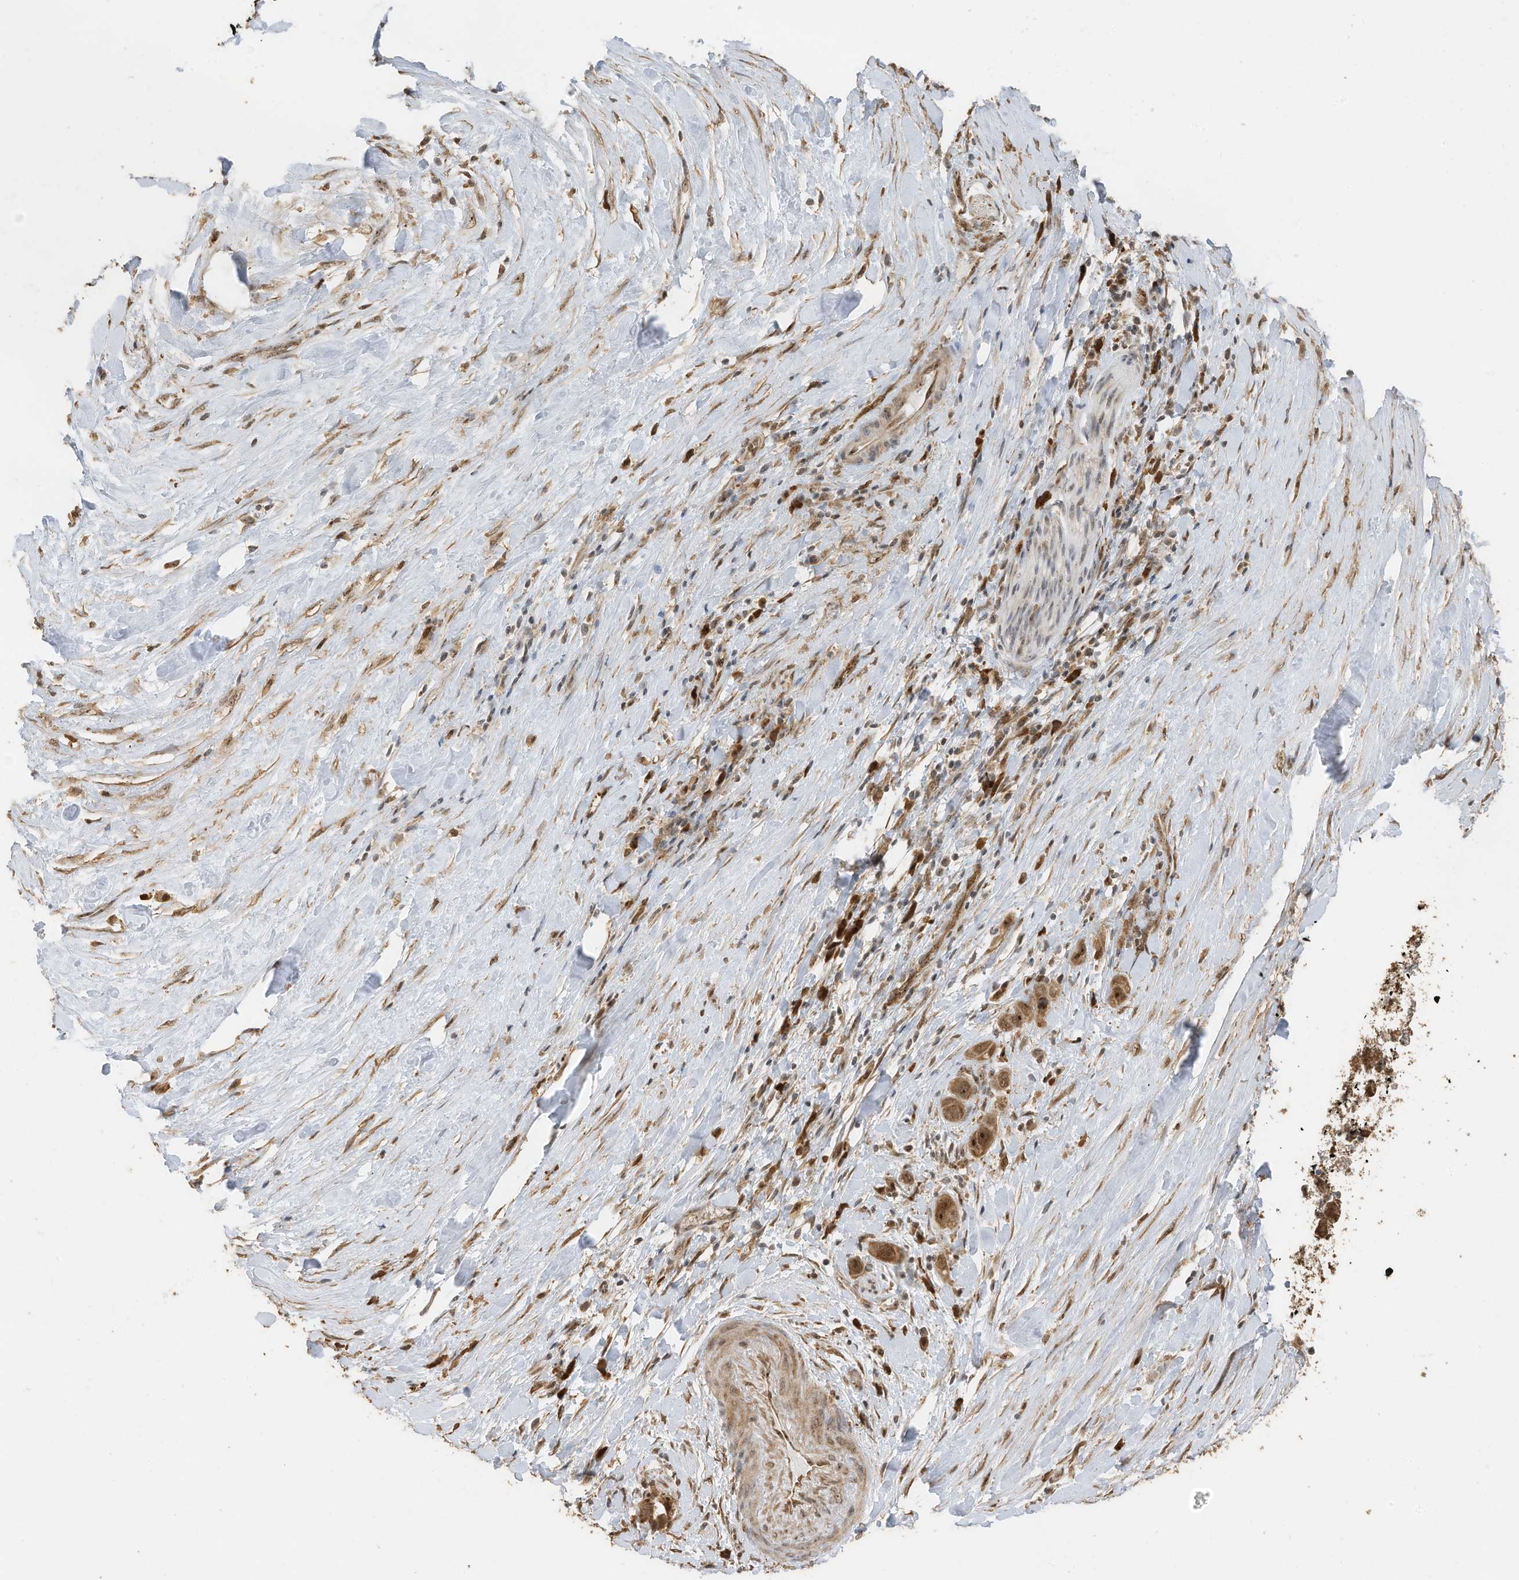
{"staining": {"intensity": "moderate", "quantity": ">75%", "location": "cytoplasmic/membranous,nuclear"}, "tissue": "liver cancer", "cell_type": "Tumor cells", "image_type": "cancer", "snomed": [{"axis": "morphology", "description": "Cholangiocarcinoma"}, {"axis": "topography", "description": "Liver"}], "caption": "An image of liver cancer stained for a protein displays moderate cytoplasmic/membranous and nuclear brown staining in tumor cells. (brown staining indicates protein expression, while blue staining denotes nuclei).", "gene": "ERLEC1", "patient": {"sex": "female", "age": 52}}